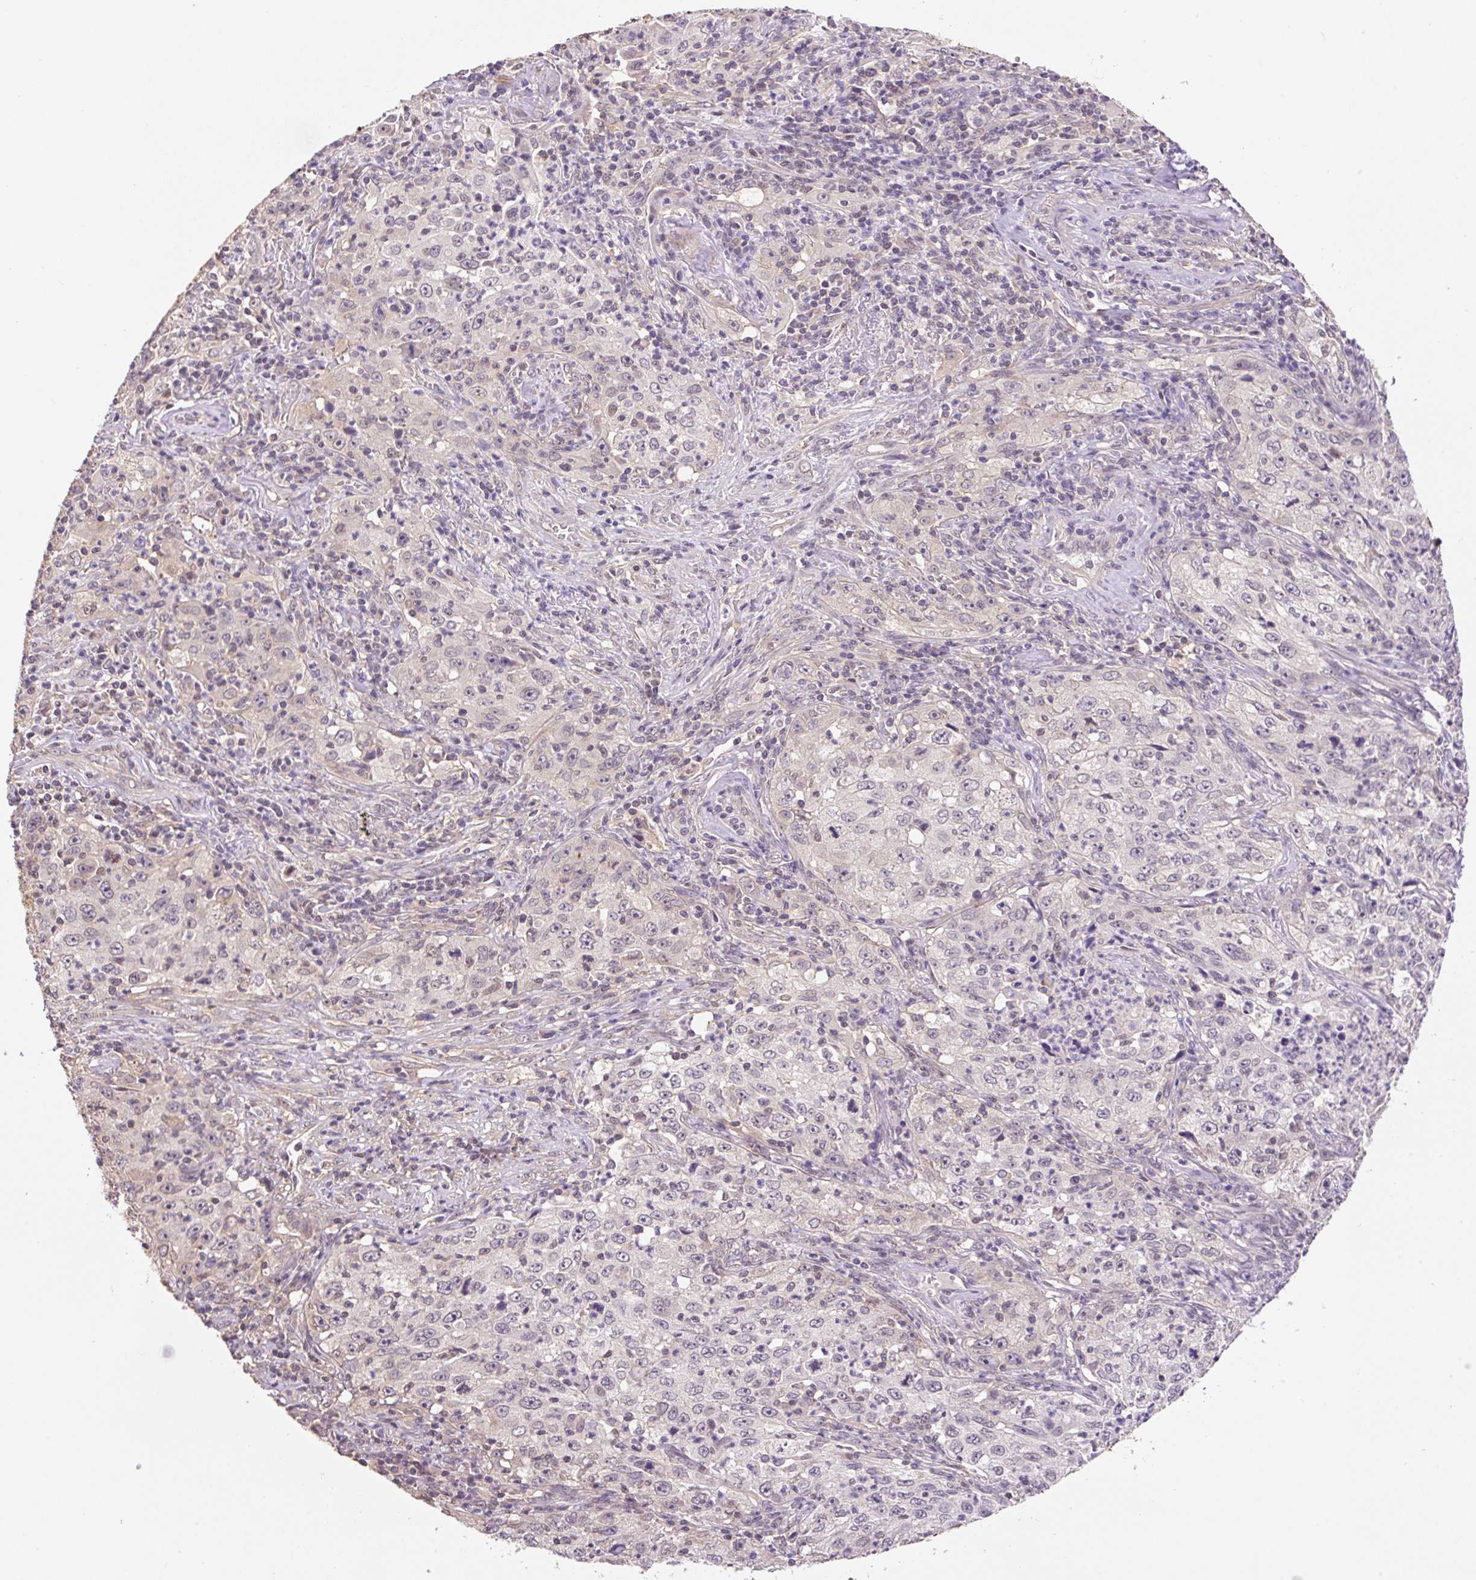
{"staining": {"intensity": "negative", "quantity": "none", "location": "none"}, "tissue": "lung cancer", "cell_type": "Tumor cells", "image_type": "cancer", "snomed": [{"axis": "morphology", "description": "Squamous cell carcinoma, NOS"}, {"axis": "topography", "description": "Lung"}], "caption": "Tumor cells show no significant protein staining in lung cancer.", "gene": "COX8A", "patient": {"sex": "male", "age": 71}}